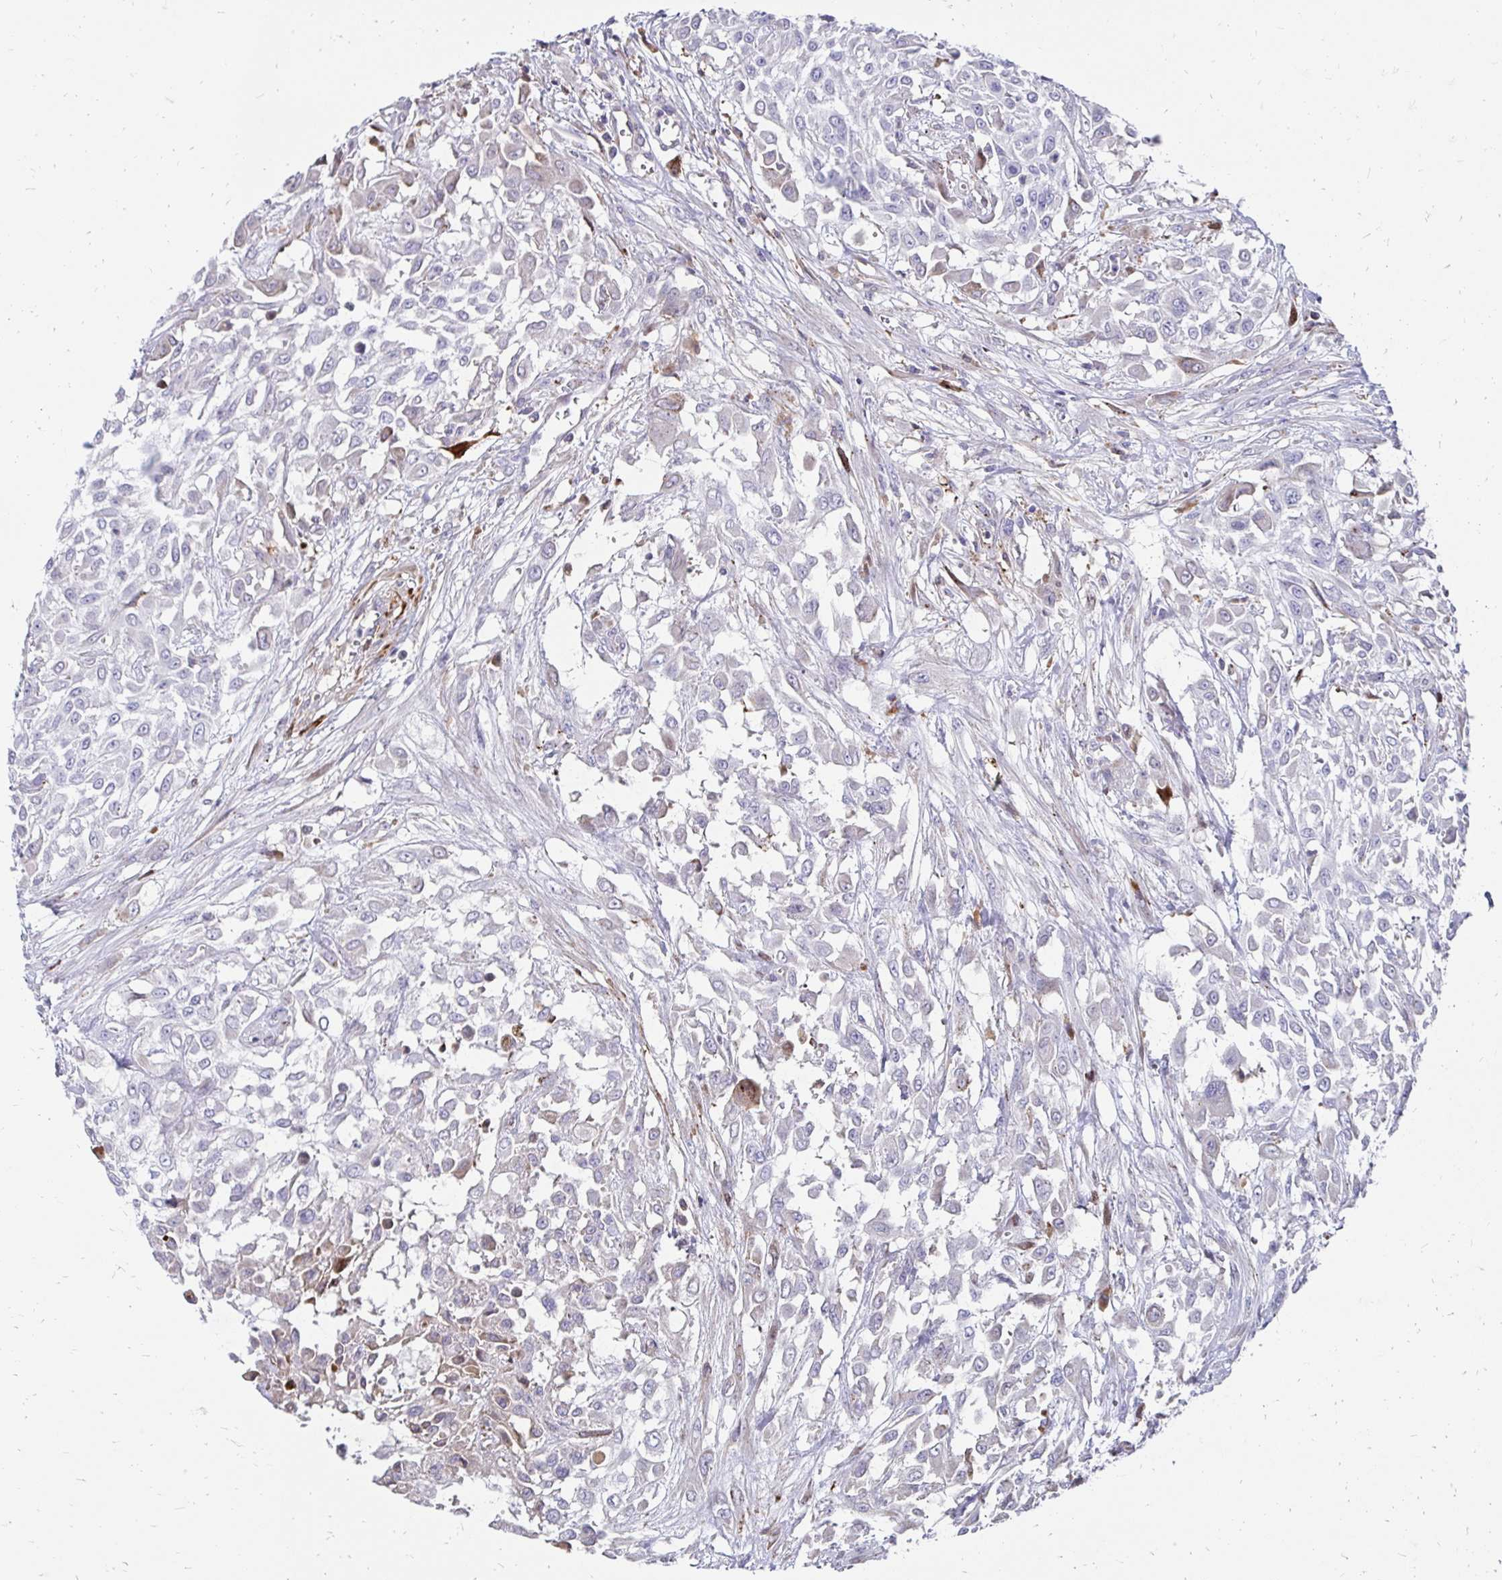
{"staining": {"intensity": "negative", "quantity": "none", "location": "none"}, "tissue": "urothelial cancer", "cell_type": "Tumor cells", "image_type": "cancer", "snomed": [{"axis": "morphology", "description": "Urothelial carcinoma, High grade"}, {"axis": "topography", "description": "Urinary bladder"}], "caption": "High-grade urothelial carcinoma was stained to show a protein in brown. There is no significant staining in tumor cells.", "gene": "CDKL1", "patient": {"sex": "male", "age": 57}}